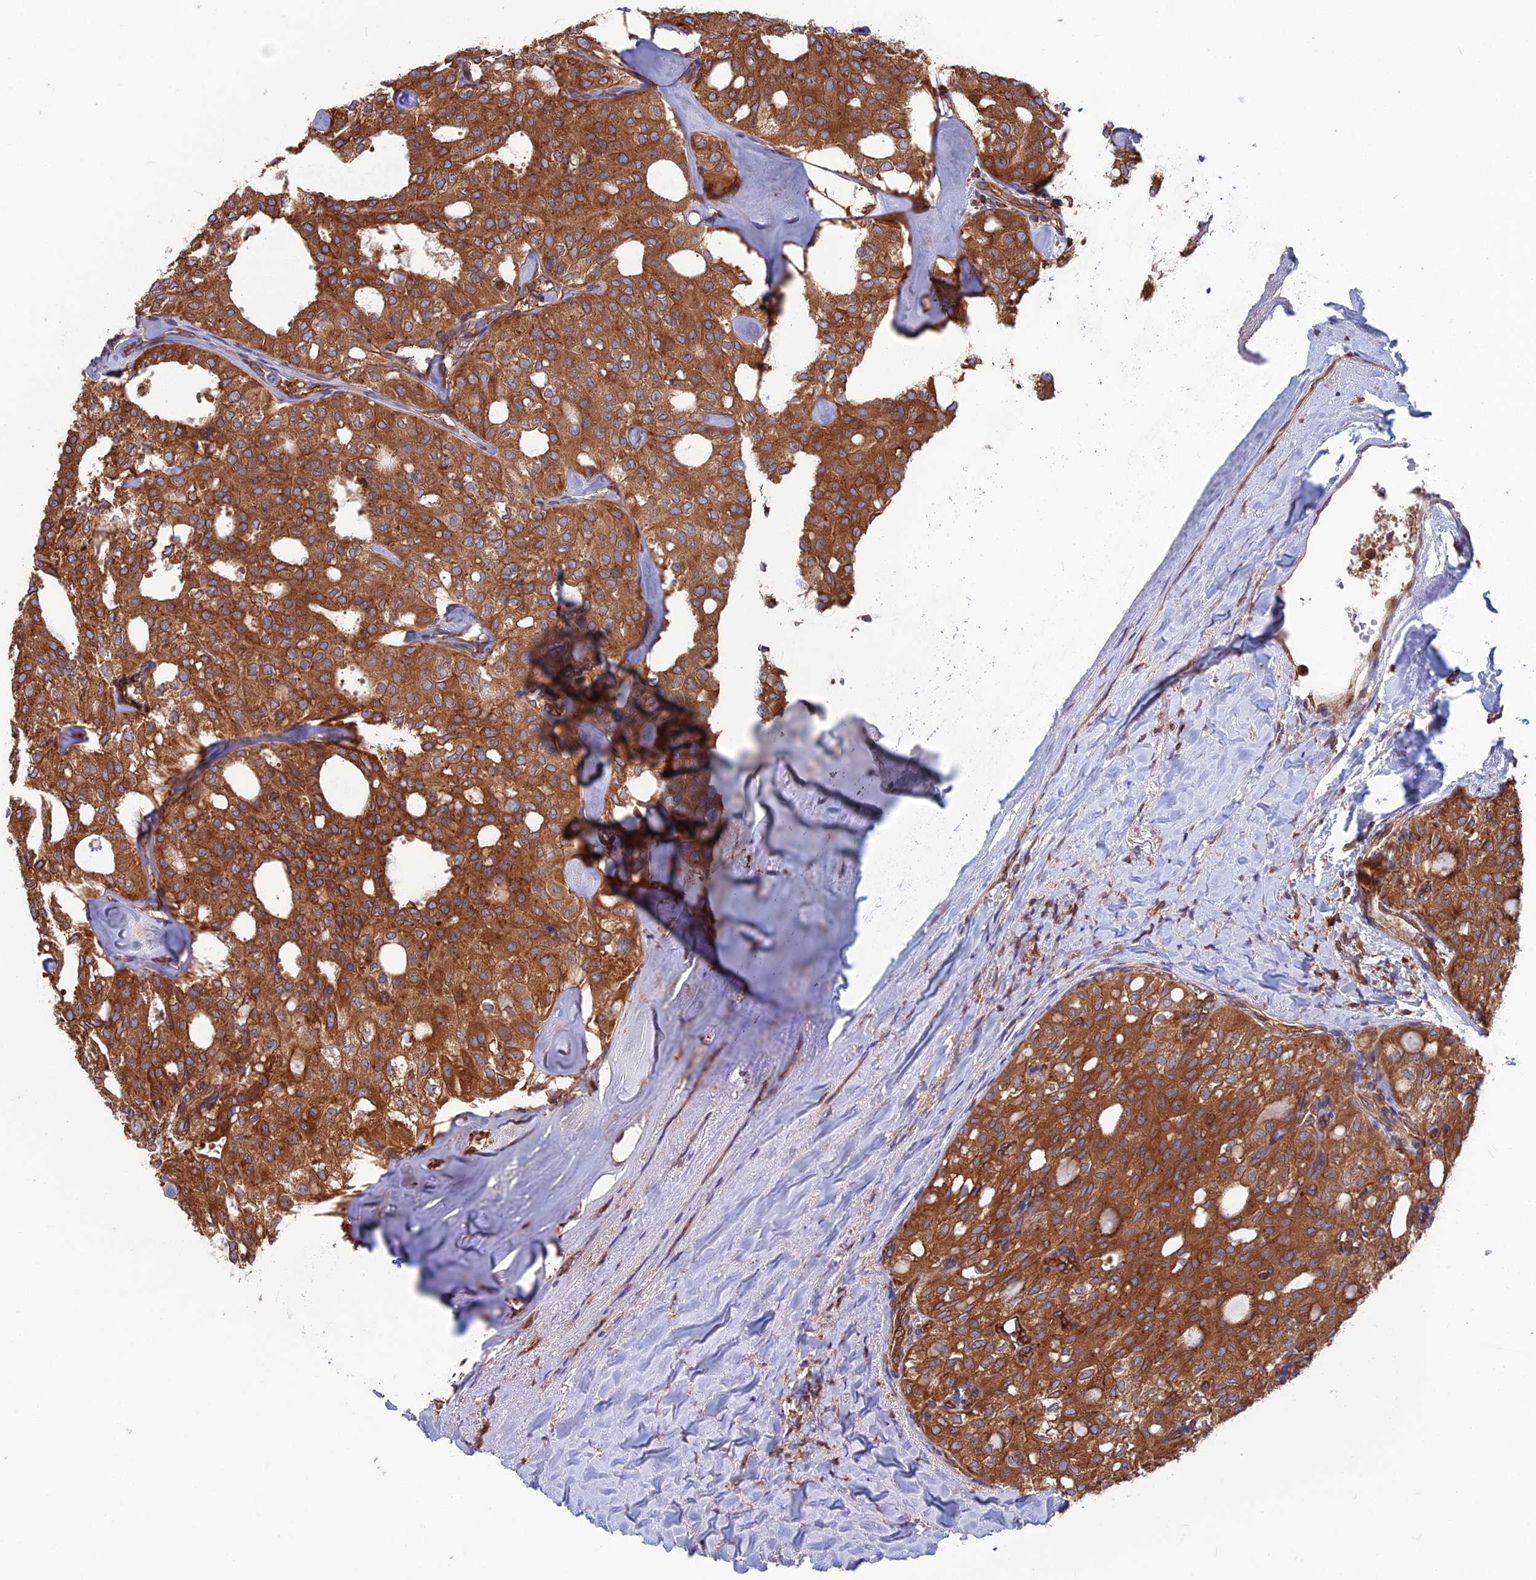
{"staining": {"intensity": "moderate", "quantity": ">75%", "location": "cytoplasmic/membranous"}, "tissue": "thyroid cancer", "cell_type": "Tumor cells", "image_type": "cancer", "snomed": [{"axis": "morphology", "description": "Follicular adenoma carcinoma, NOS"}, {"axis": "topography", "description": "Thyroid gland"}], "caption": "IHC histopathology image of thyroid follicular adenoma carcinoma stained for a protein (brown), which exhibits medium levels of moderate cytoplasmic/membranous staining in approximately >75% of tumor cells.", "gene": "WDR1", "patient": {"sex": "male", "age": 75}}